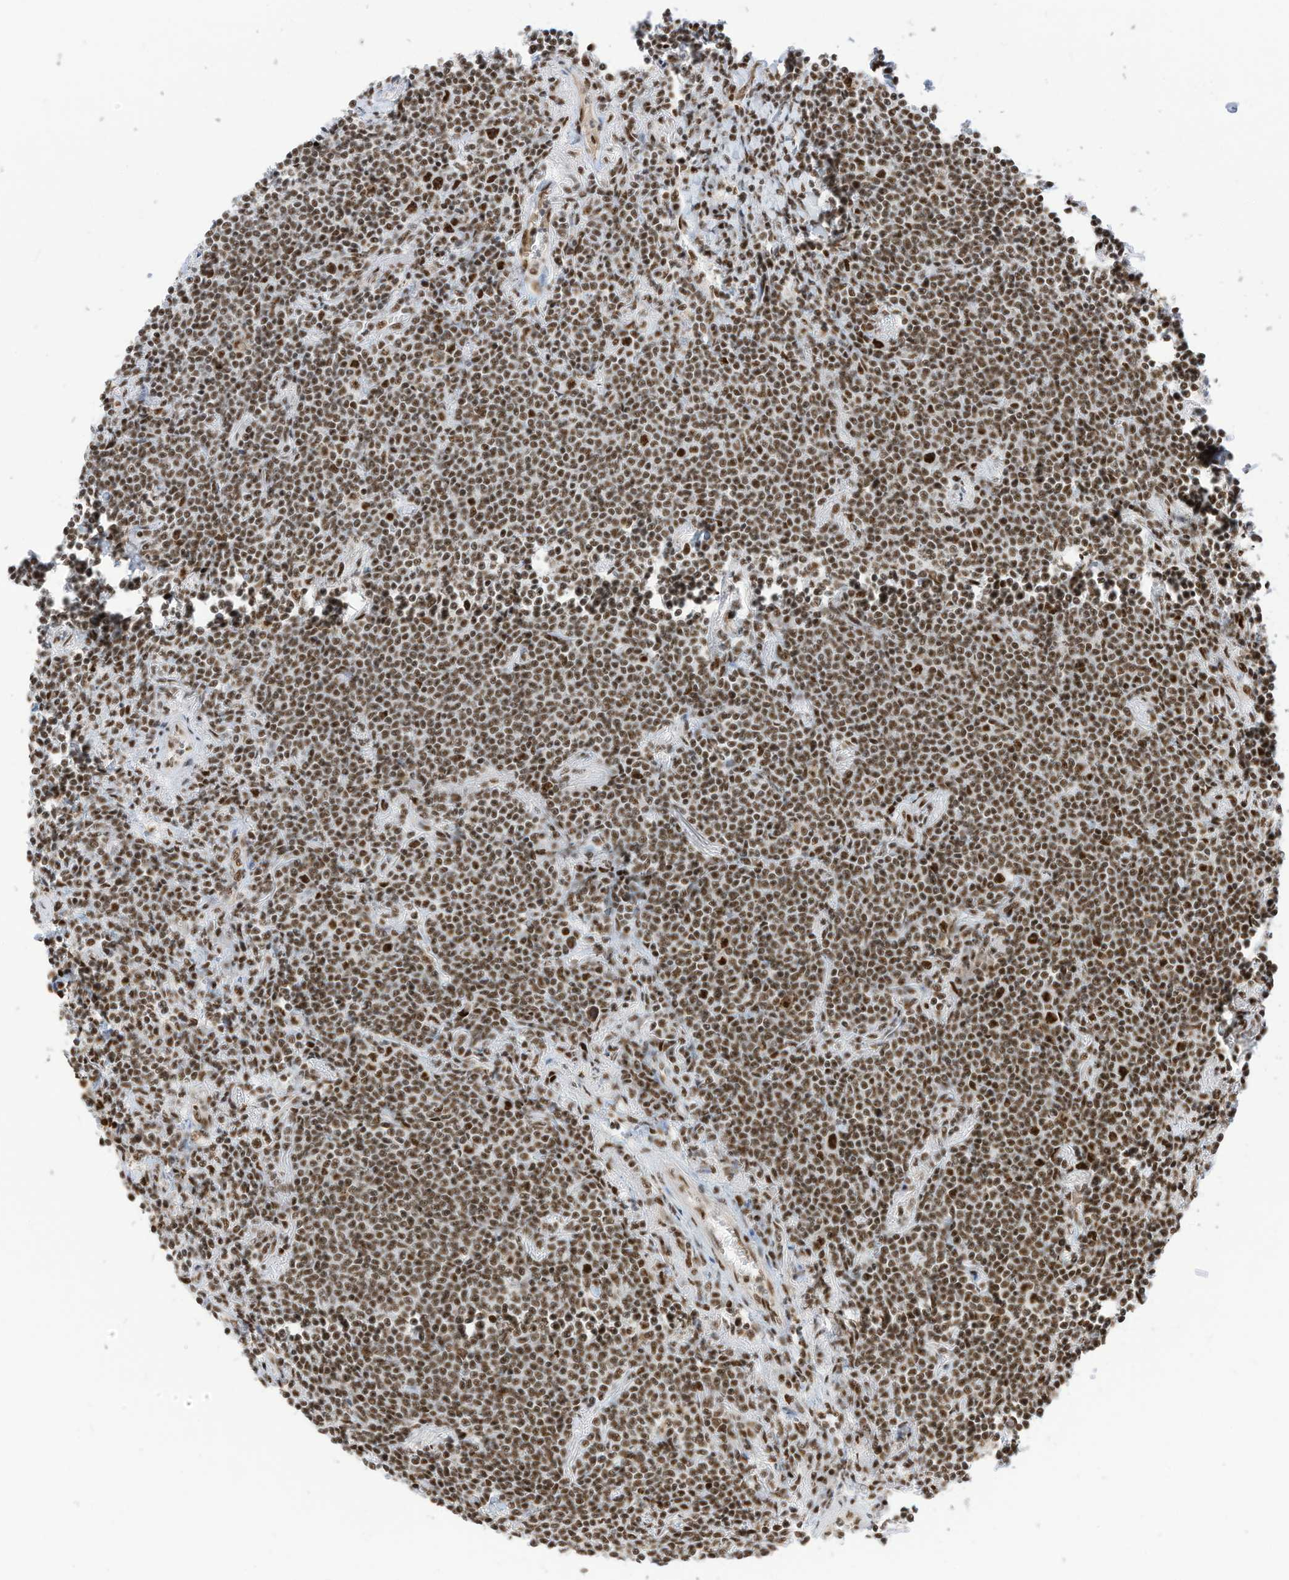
{"staining": {"intensity": "moderate", "quantity": ">75%", "location": "nuclear"}, "tissue": "lymphoma", "cell_type": "Tumor cells", "image_type": "cancer", "snomed": [{"axis": "morphology", "description": "Malignant lymphoma, non-Hodgkin's type, Low grade"}, {"axis": "topography", "description": "Lung"}], "caption": "This is a photomicrograph of immunohistochemistry staining of lymphoma, which shows moderate expression in the nuclear of tumor cells.", "gene": "SF3A3", "patient": {"sex": "female", "age": 71}}